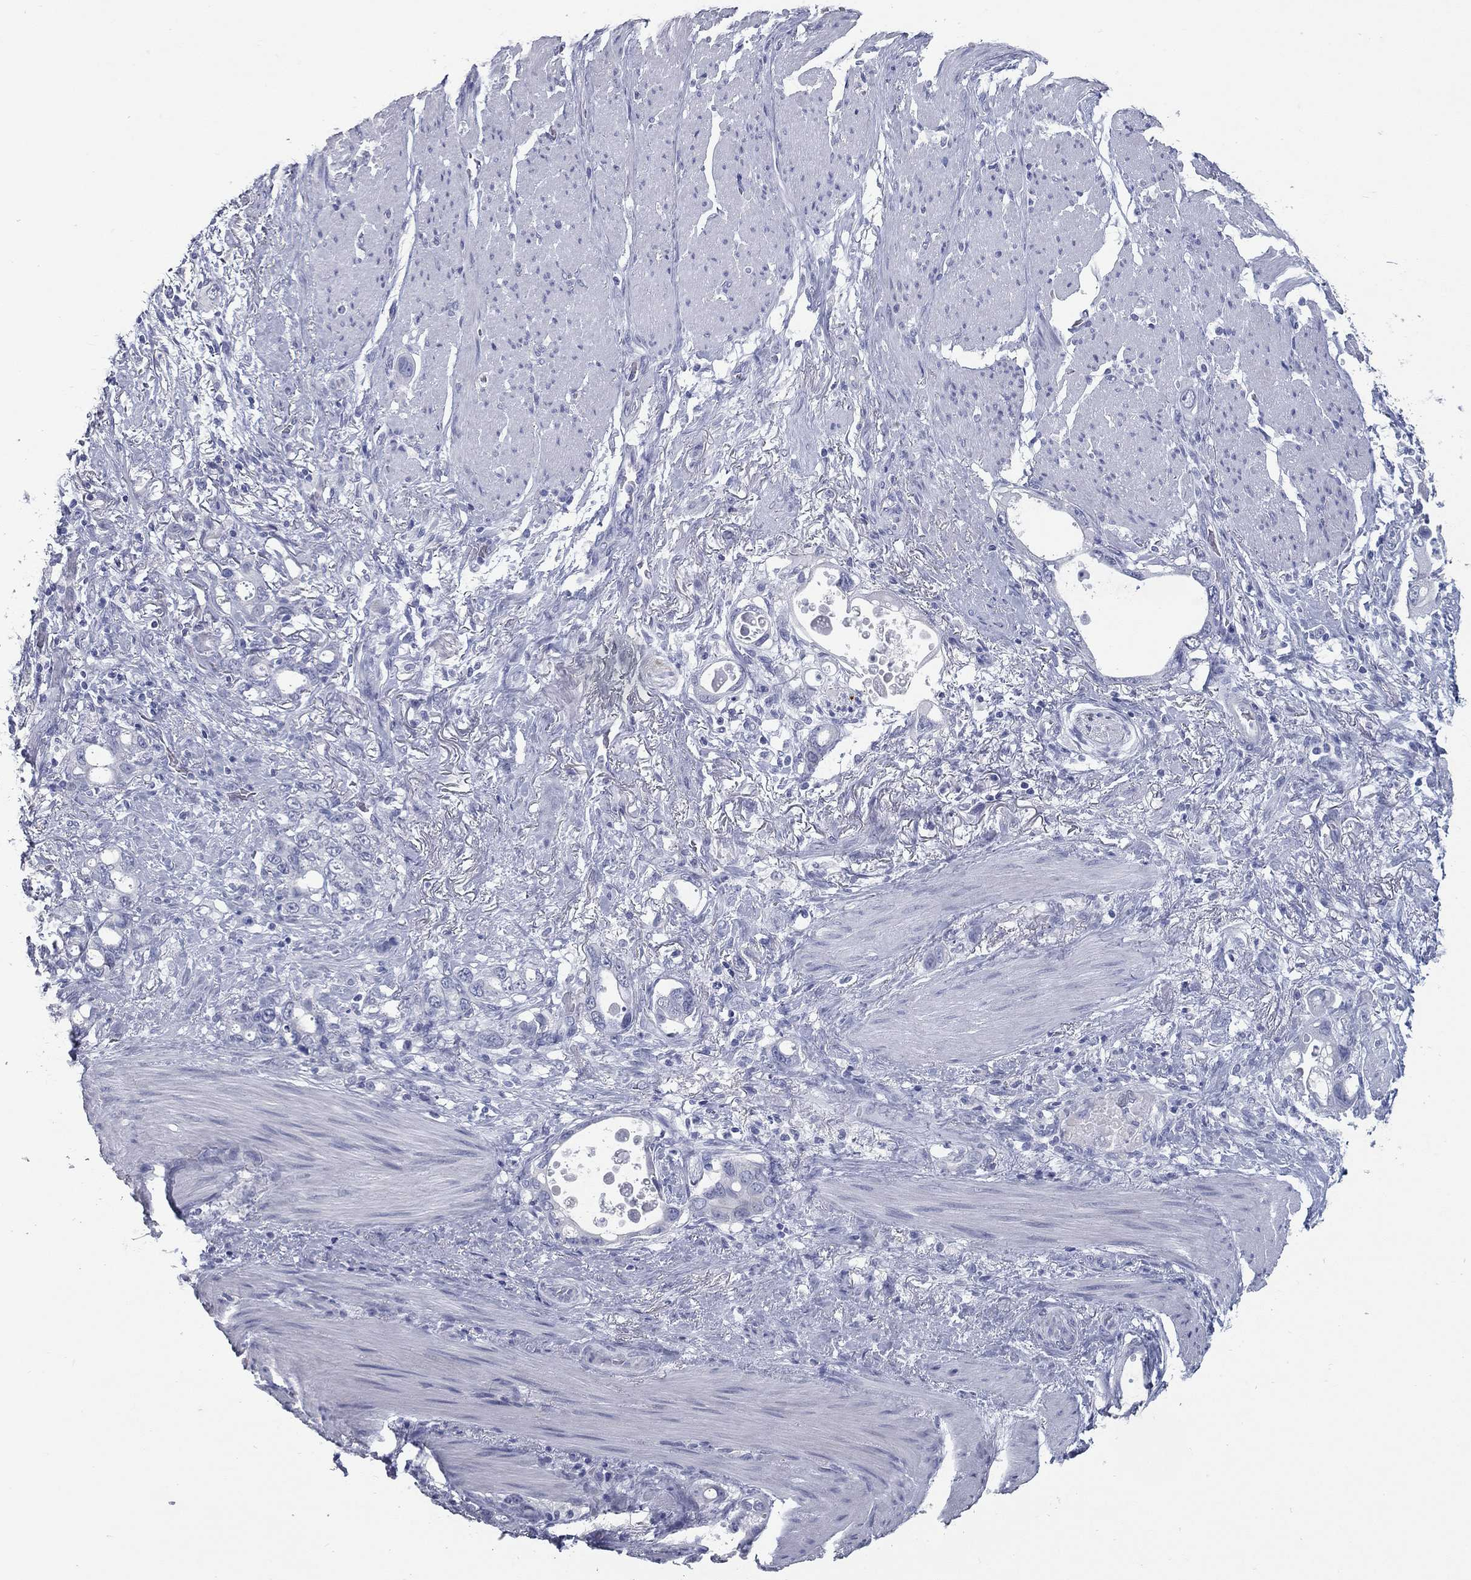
{"staining": {"intensity": "negative", "quantity": "none", "location": "none"}, "tissue": "stomach cancer", "cell_type": "Tumor cells", "image_type": "cancer", "snomed": [{"axis": "morphology", "description": "Adenocarcinoma, NOS"}, {"axis": "topography", "description": "Stomach, upper"}], "caption": "Image shows no protein staining in tumor cells of stomach adenocarcinoma tissue. (Stains: DAB (3,3'-diaminobenzidine) immunohistochemistry (IHC) with hematoxylin counter stain, Microscopy: brightfield microscopy at high magnification).", "gene": "TAC1", "patient": {"sex": "male", "age": 74}}